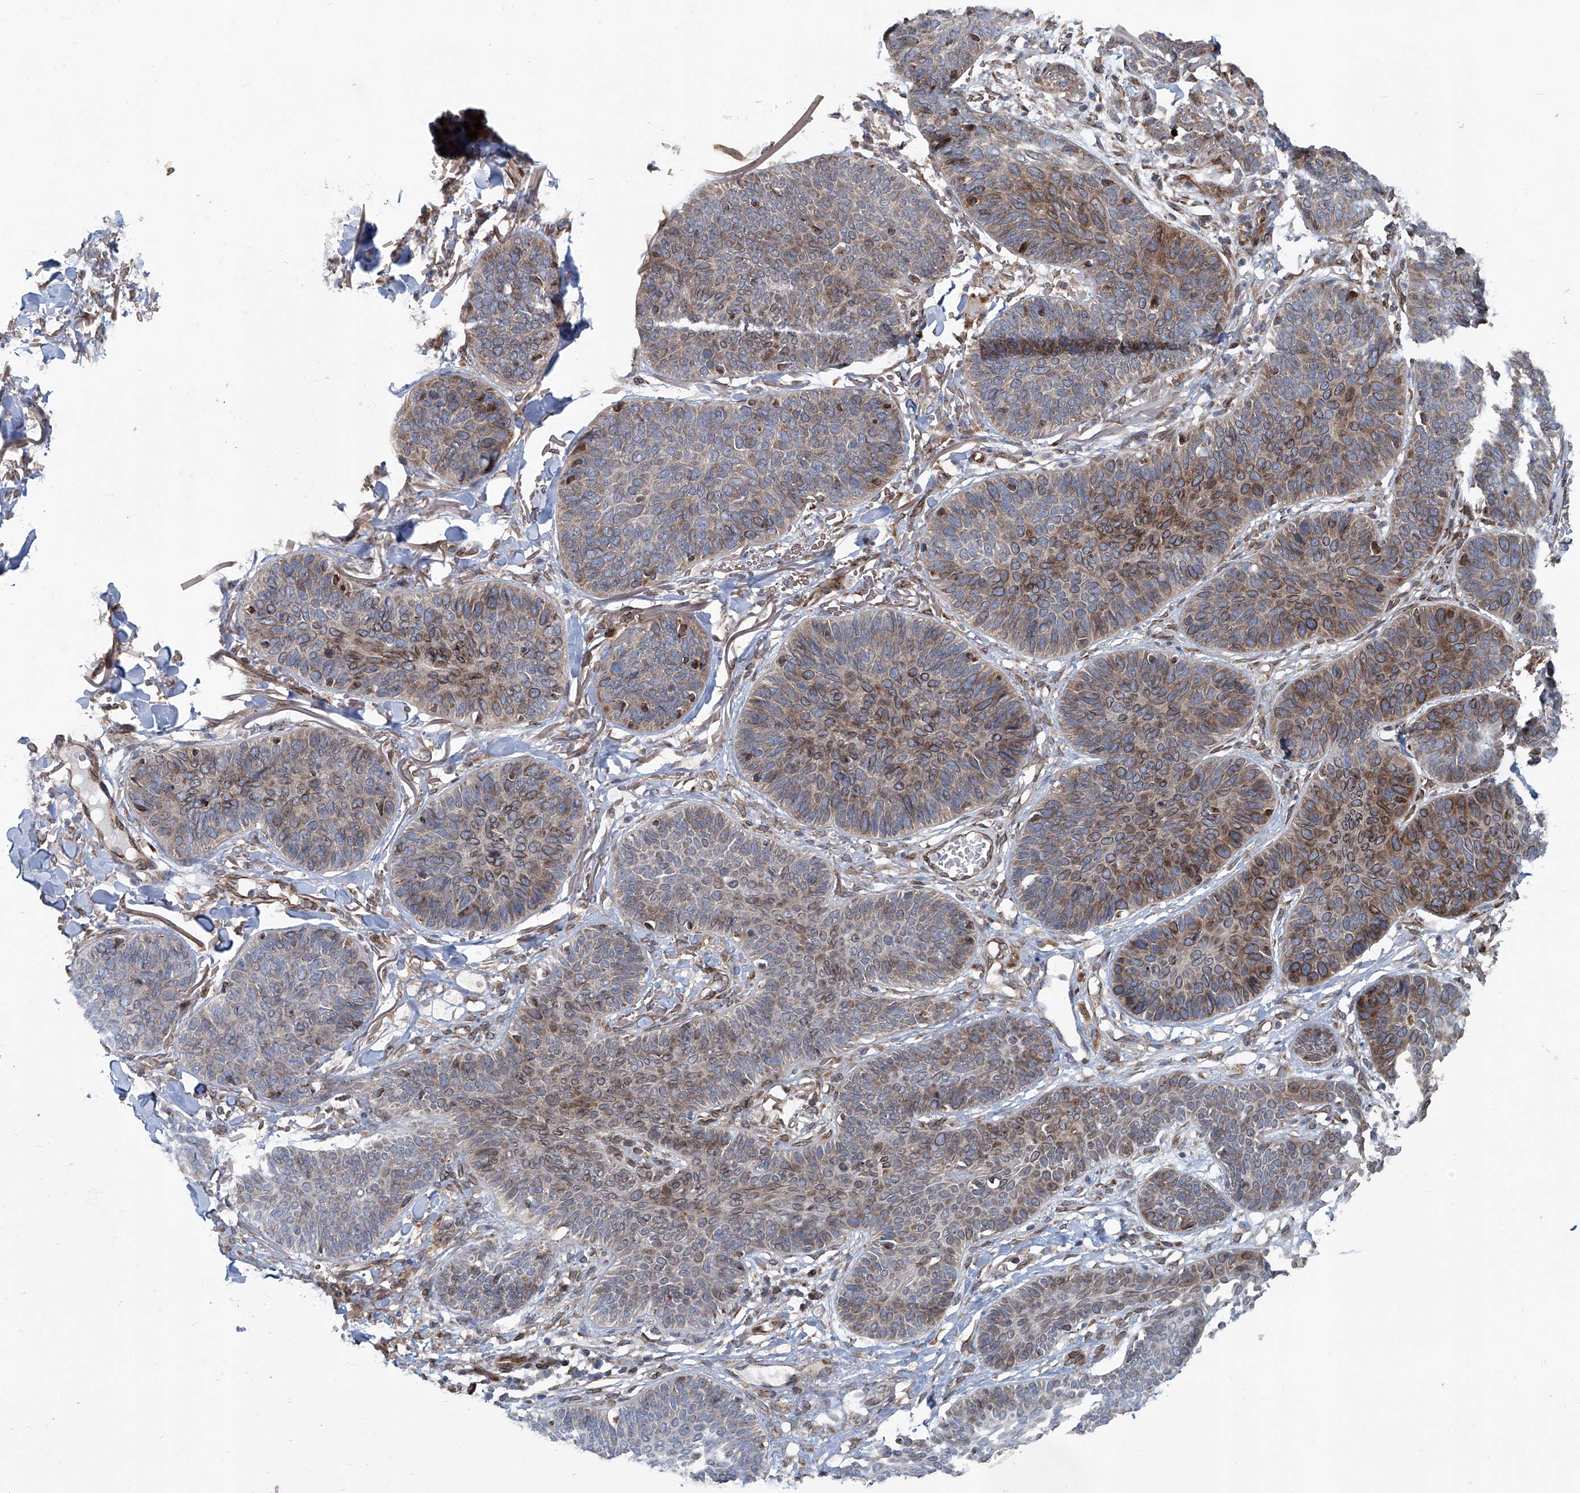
{"staining": {"intensity": "moderate", "quantity": "25%-75%", "location": "cytoplasmic/membranous,nuclear"}, "tissue": "skin cancer", "cell_type": "Tumor cells", "image_type": "cancer", "snomed": [{"axis": "morphology", "description": "Basal cell carcinoma"}, {"axis": "topography", "description": "Skin"}], "caption": "Protein staining exhibits moderate cytoplasmic/membranous and nuclear expression in approximately 25%-75% of tumor cells in skin basal cell carcinoma. The staining is performed using DAB brown chromogen to label protein expression. The nuclei are counter-stained blue using hematoxylin.", "gene": "GPR132", "patient": {"sex": "male", "age": 85}}